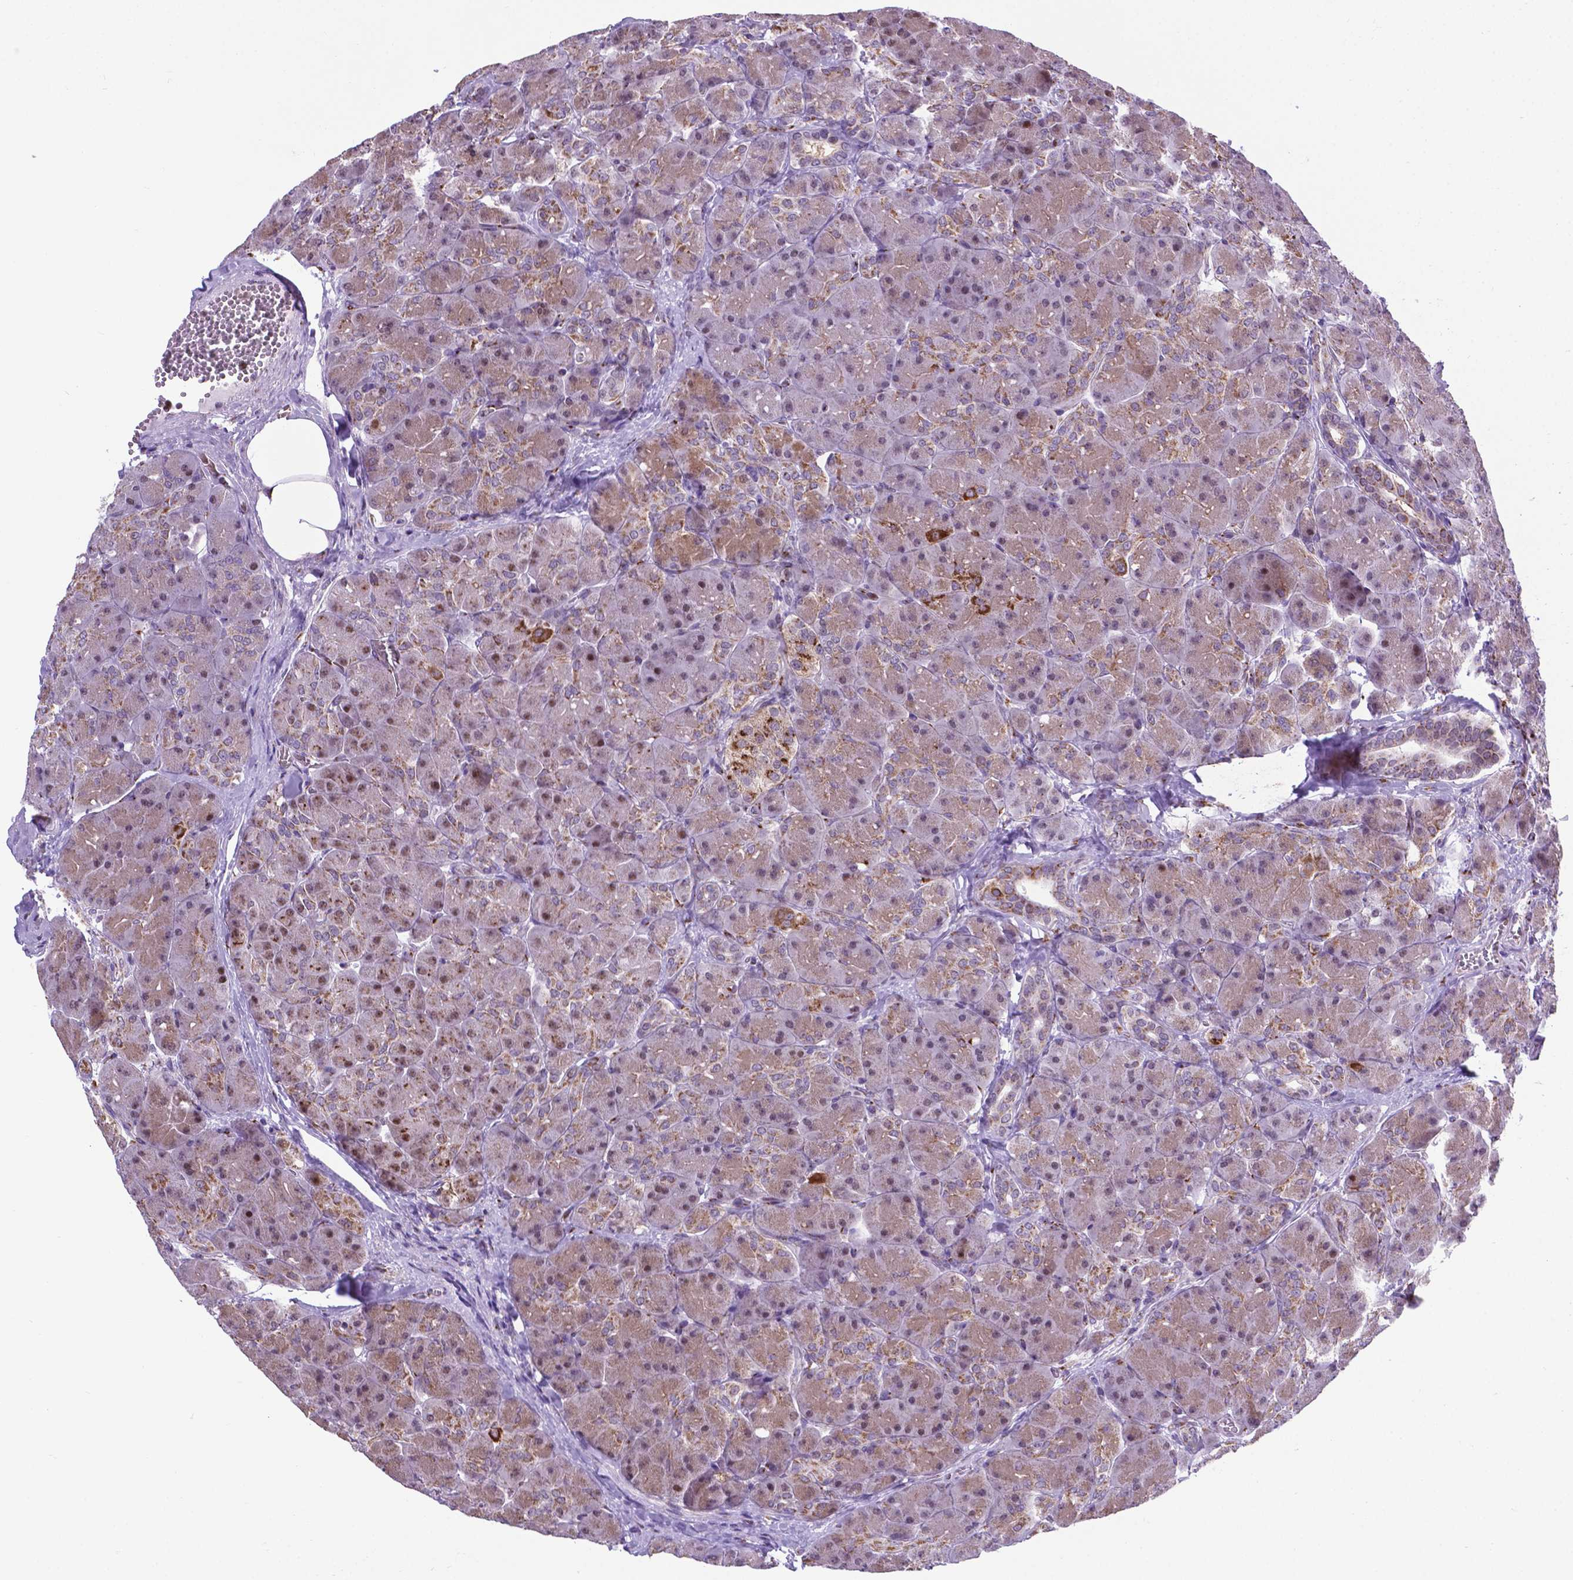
{"staining": {"intensity": "moderate", "quantity": "<25%", "location": "cytoplasmic/membranous"}, "tissue": "pancreas", "cell_type": "Exocrine glandular cells", "image_type": "normal", "snomed": [{"axis": "morphology", "description": "Normal tissue, NOS"}, {"axis": "topography", "description": "Pancreas"}], "caption": "Immunohistochemistry of normal pancreas shows low levels of moderate cytoplasmic/membranous staining in approximately <25% of exocrine glandular cells.", "gene": "MRPL10", "patient": {"sex": "male", "age": 55}}